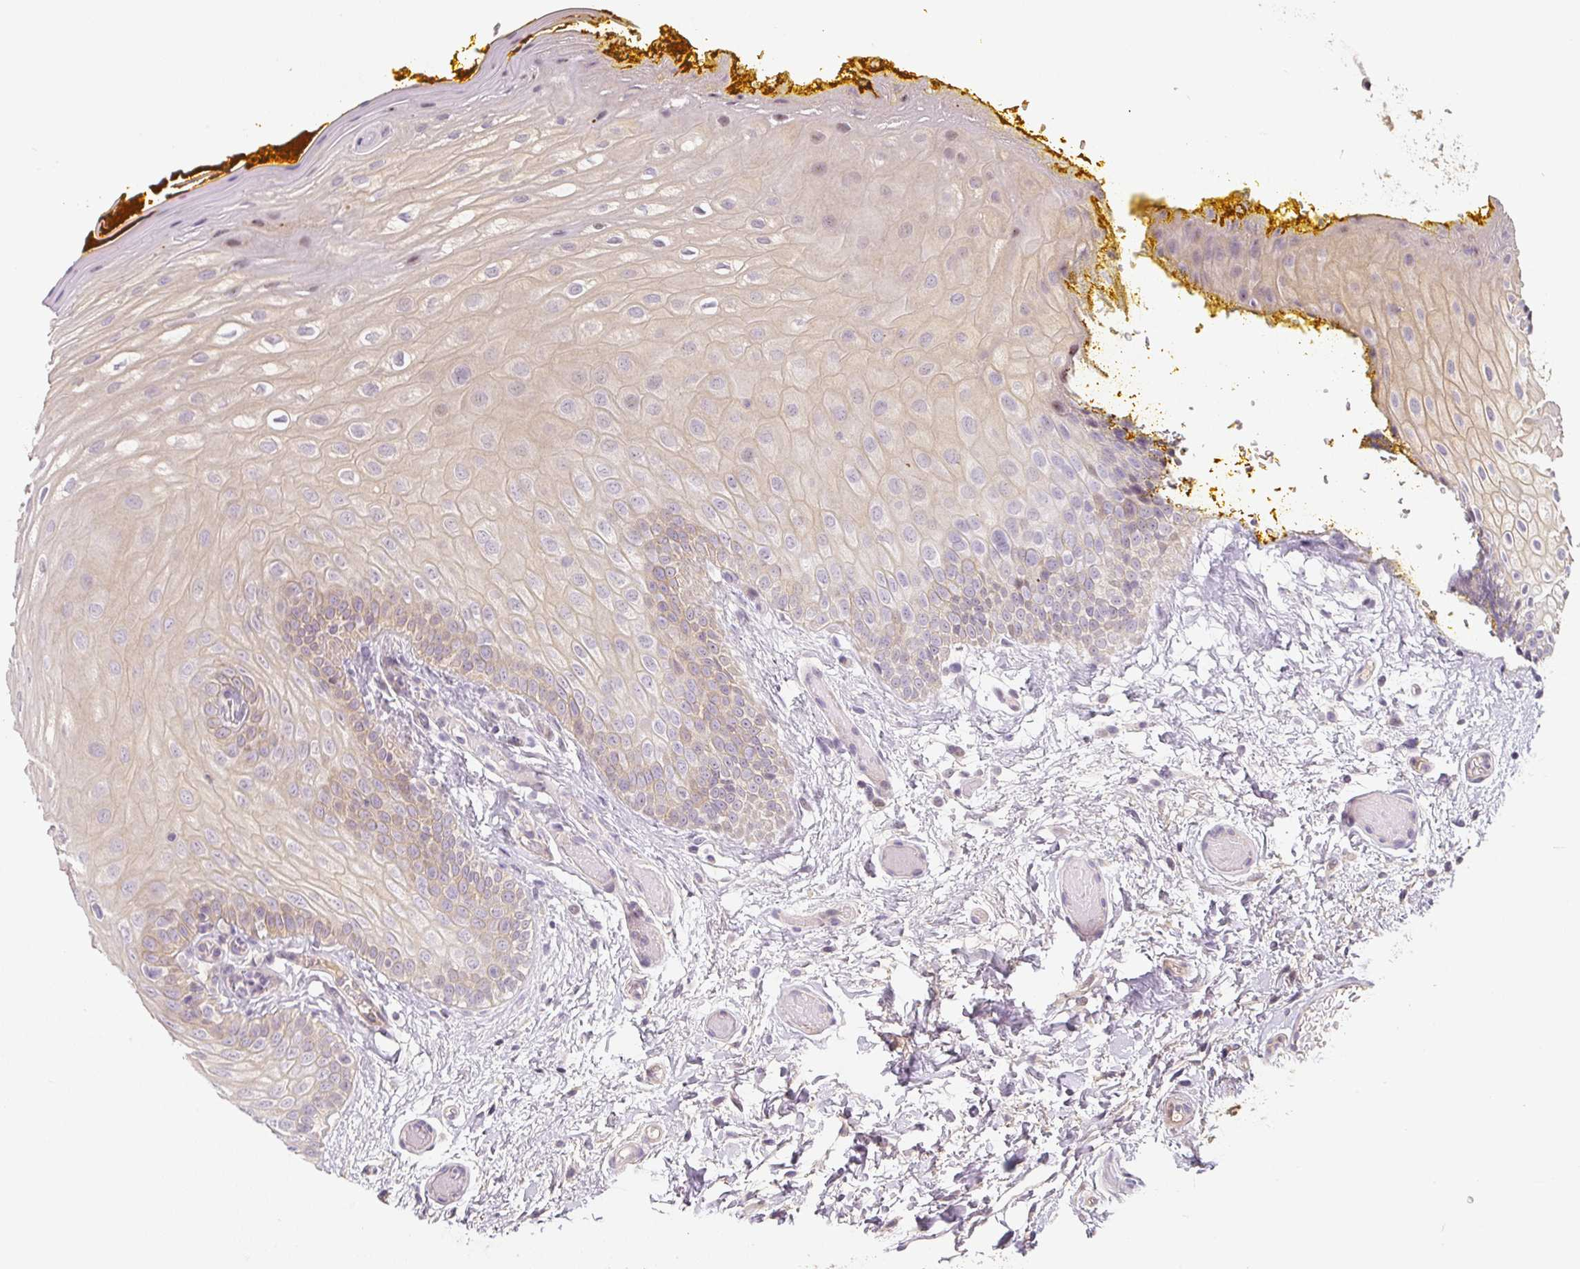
{"staining": {"intensity": "weak", "quantity": "<25%", "location": "cytoplasmic/membranous"}, "tissue": "oral mucosa", "cell_type": "Squamous epithelial cells", "image_type": "normal", "snomed": [{"axis": "morphology", "description": "Normal tissue, NOS"}, {"axis": "topography", "description": "Oral tissue"}, {"axis": "topography", "description": "Tounge, NOS"}], "caption": "High power microscopy histopathology image of an immunohistochemistry (IHC) photomicrograph of normal oral mucosa, revealing no significant staining in squamous epithelial cells. (DAB (3,3'-diaminobenzidine) IHC with hematoxylin counter stain).", "gene": "PWWP3B", "patient": {"sex": "female", "age": 60}}